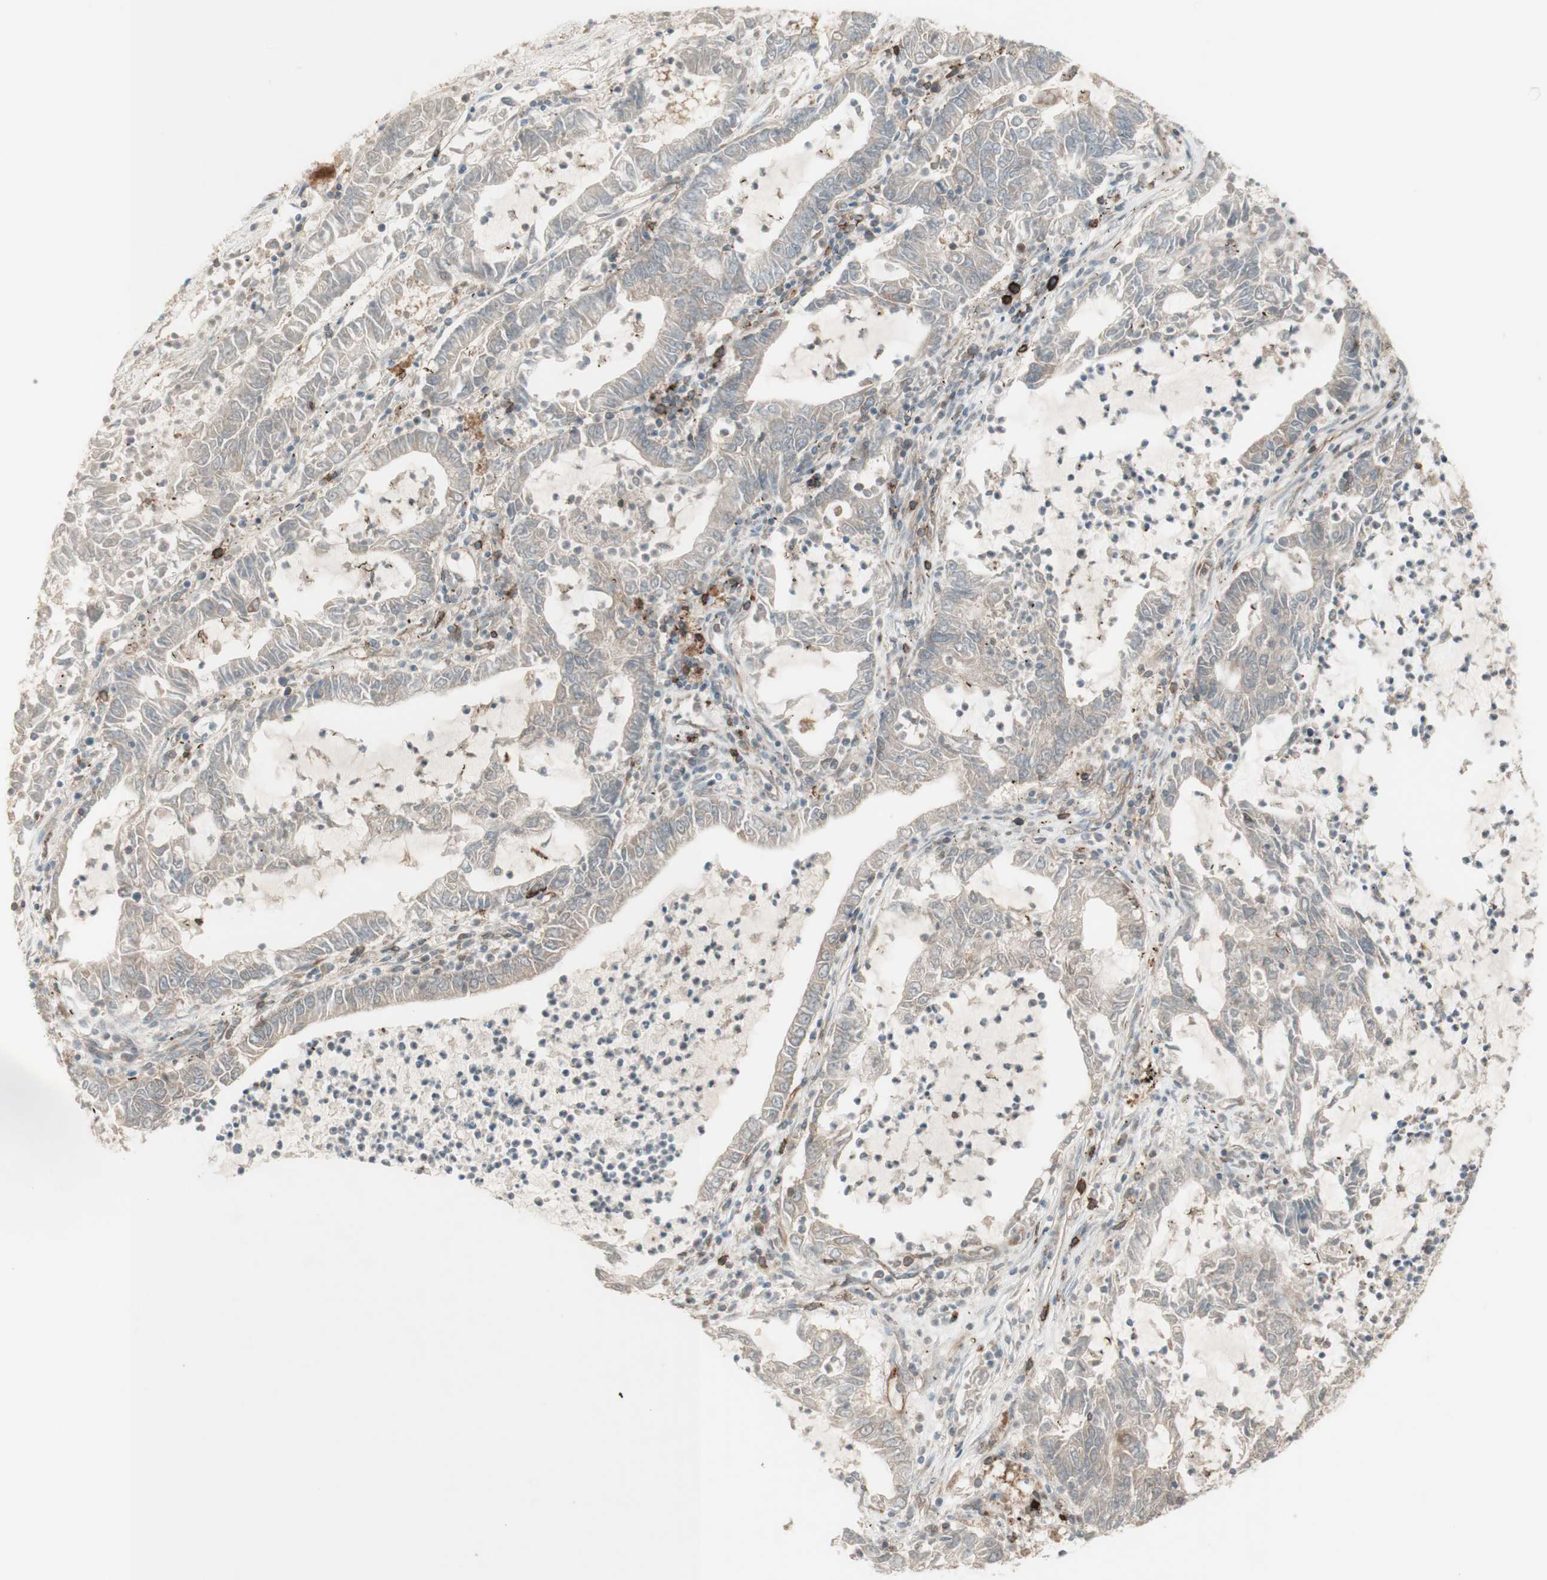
{"staining": {"intensity": "weak", "quantity": "<25%", "location": "cytoplasmic/membranous"}, "tissue": "lung cancer", "cell_type": "Tumor cells", "image_type": "cancer", "snomed": [{"axis": "morphology", "description": "Adenocarcinoma, NOS"}, {"axis": "topography", "description": "Lung"}], "caption": "An image of lung cancer stained for a protein demonstrates no brown staining in tumor cells.", "gene": "PTGER4", "patient": {"sex": "female", "age": 51}}